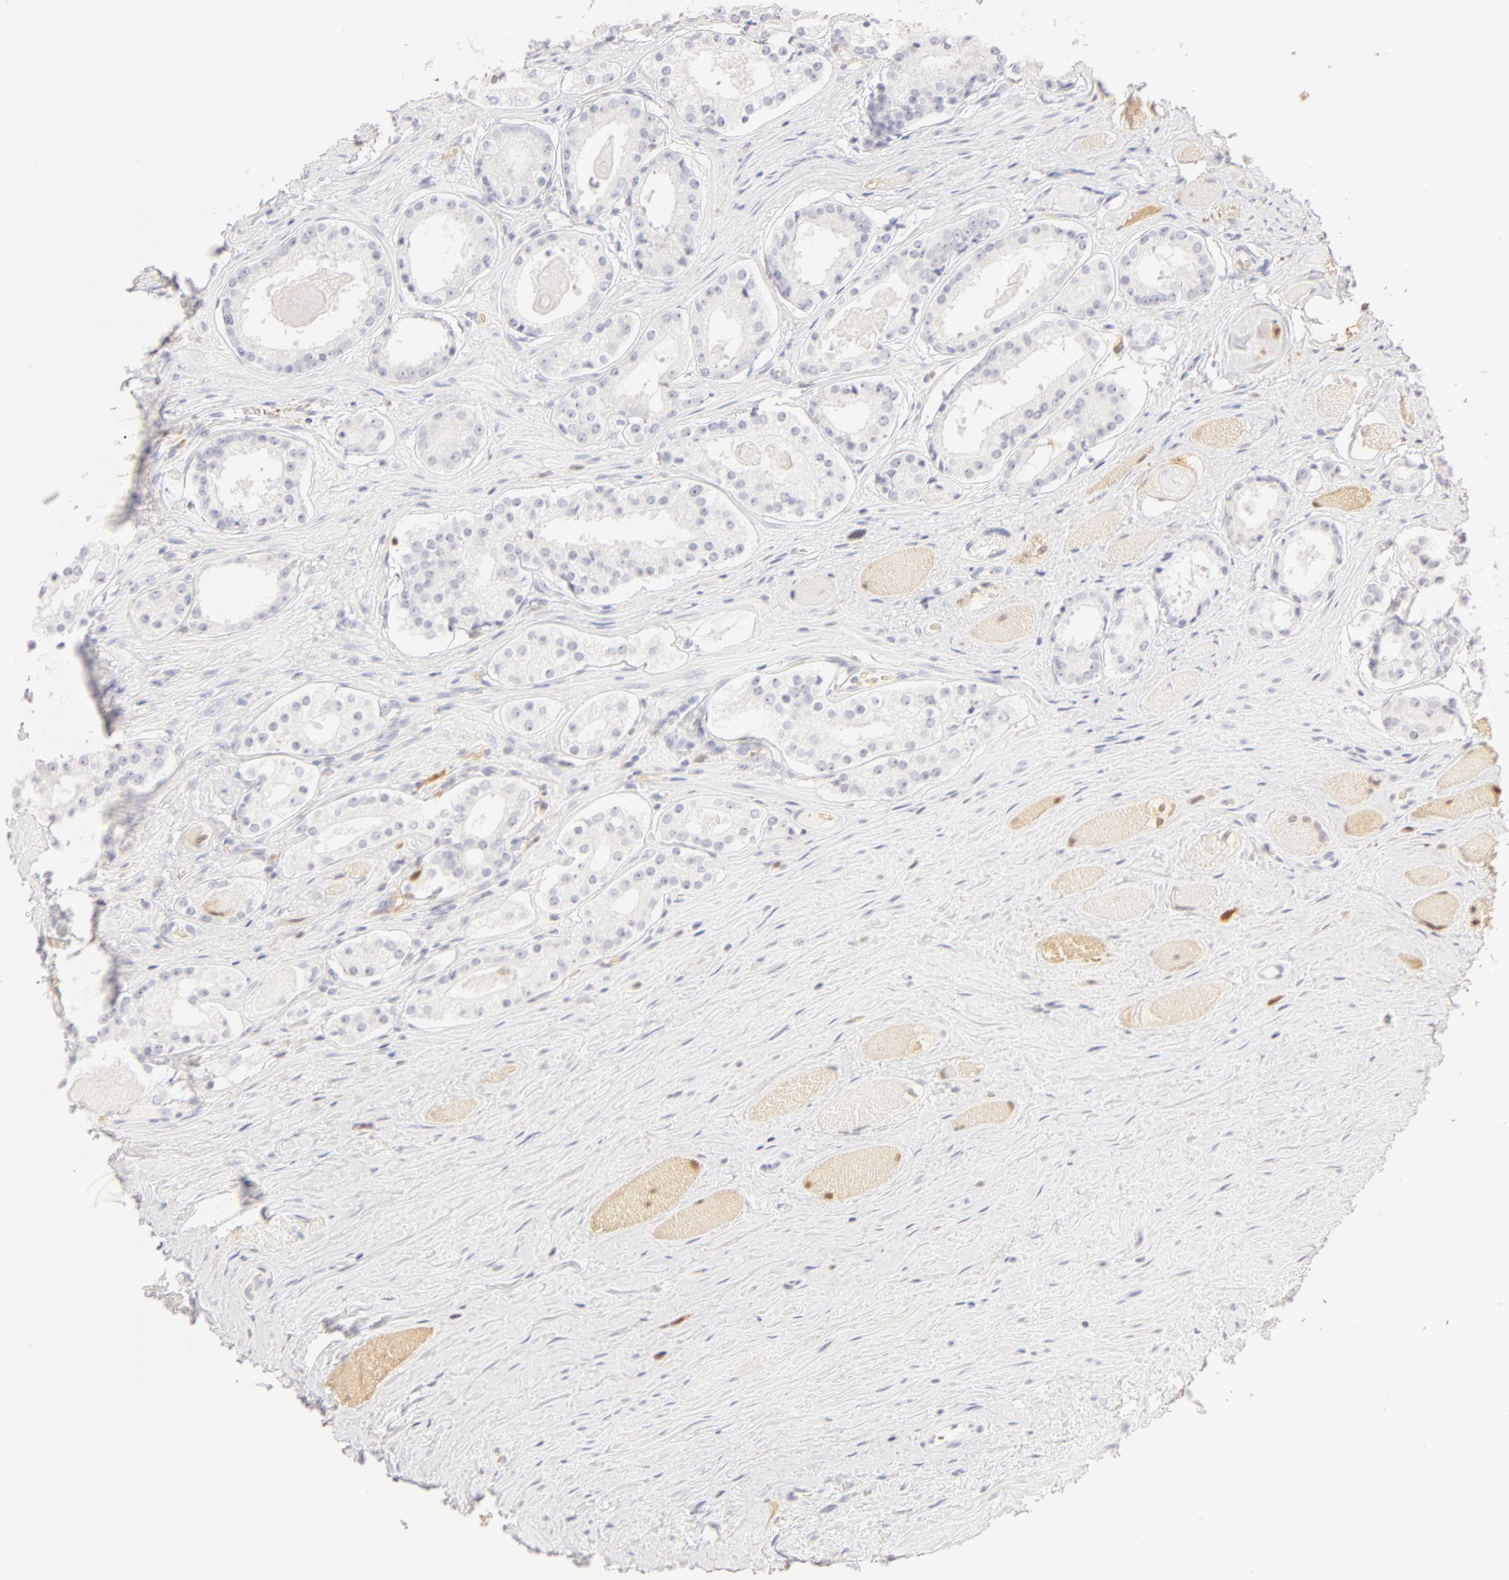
{"staining": {"intensity": "negative", "quantity": "none", "location": "none"}, "tissue": "prostate cancer", "cell_type": "Tumor cells", "image_type": "cancer", "snomed": [{"axis": "morphology", "description": "Adenocarcinoma, Medium grade"}, {"axis": "topography", "description": "Prostate"}], "caption": "Histopathology image shows no significant protein staining in tumor cells of prostate cancer (adenocarcinoma (medium-grade)). (DAB (3,3'-diaminobenzidine) immunohistochemistry (IHC), high magnification).", "gene": "CA2", "patient": {"sex": "male", "age": 73}}